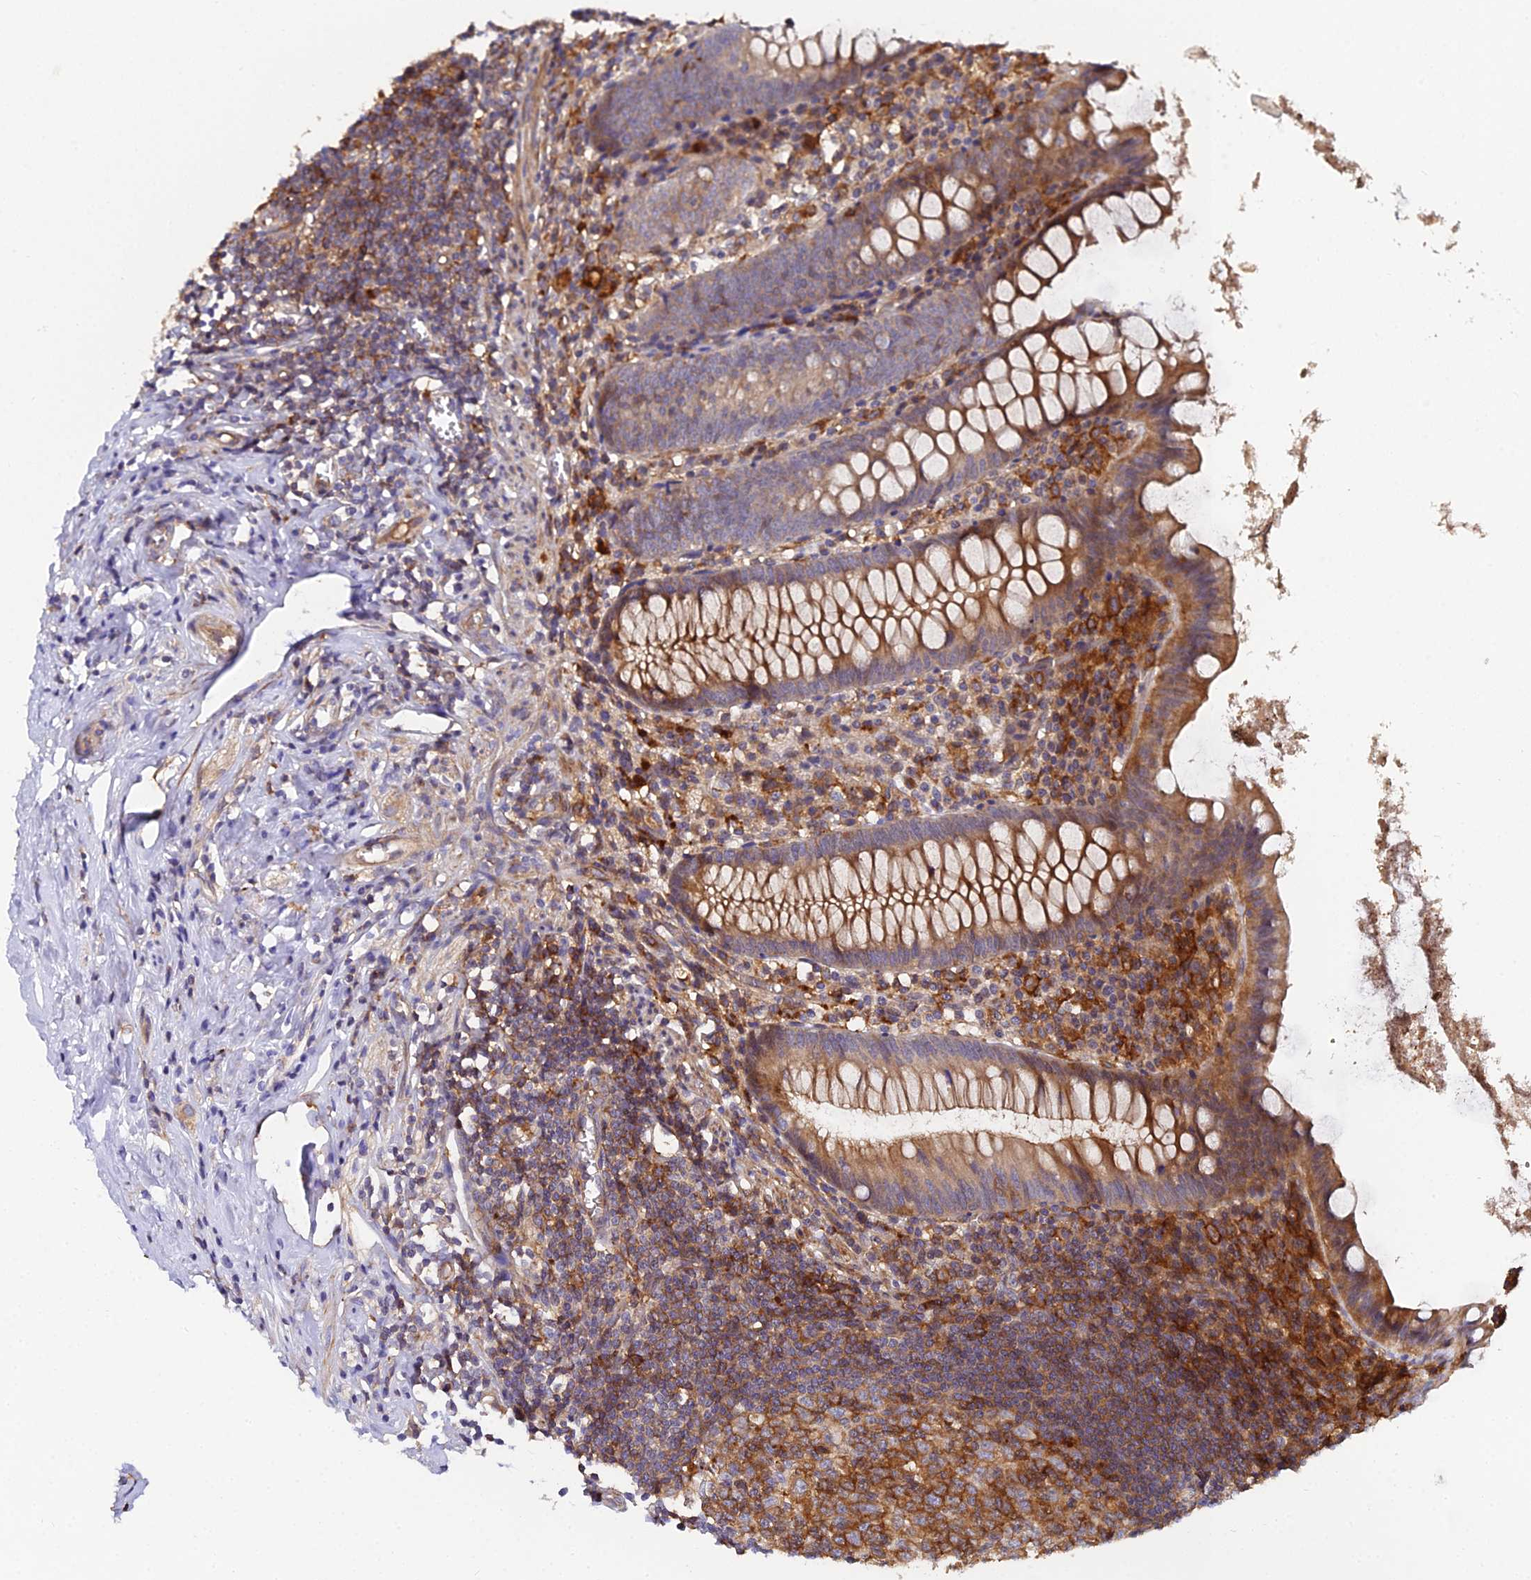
{"staining": {"intensity": "moderate", "quantity": ">75%", "location": "cytoplasmic/membranous"}, "tissue": "appendix", "cell_type": "Glandular cells", "image_type": "normal", "snomed": [{"axis": "morphology", "description": "Normal tissue, NOS"}, {"axis": "topography", "description": "Appendix"}], "caption": "Human appendix stained for a protein (brown) shows moderate cytoplasmic/membranous positive positivity in about >75% of glandular cells.", "gene": "GNG5B", "patient": {"sex": "female", "age": 51}}